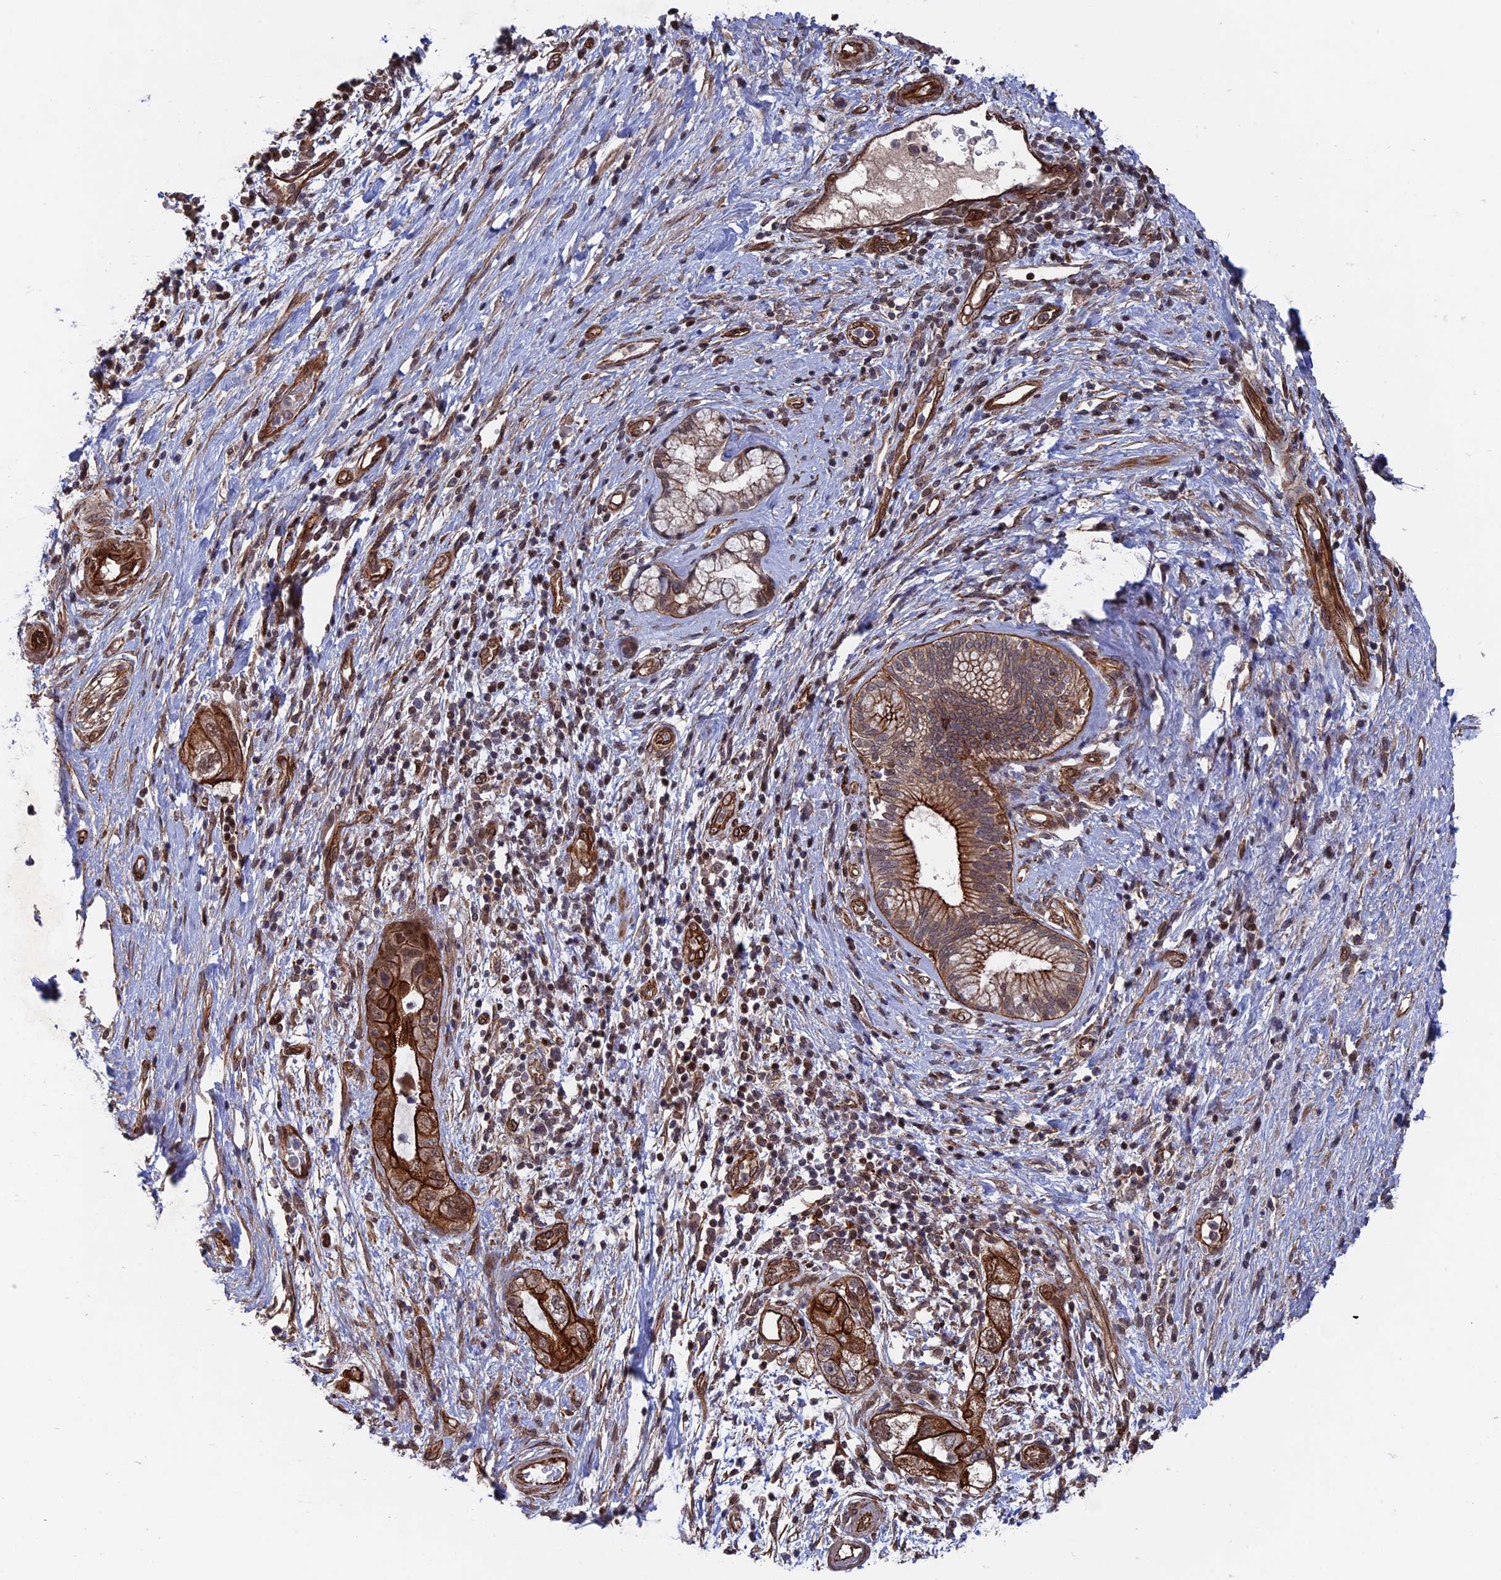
{"staining": {"intensity": "strong", "quantity": "25%-75%", "location": "cytoplasmic/membranous"}, "tissue": "pancreatic cancer", "cell_type": "Tumor cells", "image_type": "cancer", "snomed": [{"axis": "morphology", "description": "Adenocarcinoma, NOS"}, {"axis": "topography", "description": "Pancreas"}], "caption": "High-magnification brightfield microscopy of adenocarcinoma (pancreatic) stained with DAB (brown) and counterstained with hematoxylin (blue). tumor cells exhibit strong cytoplasmic/membranous positivity is seen in approximately25%-75% of cells. The staining was performed using DAB (3,3'-diaminobenzidine), with brown indicating positive protein expression. Nuclei are stained blue with hematoxylin.", "gene": "NOSIP", "patient": {"sex": "female", "age": 73}}